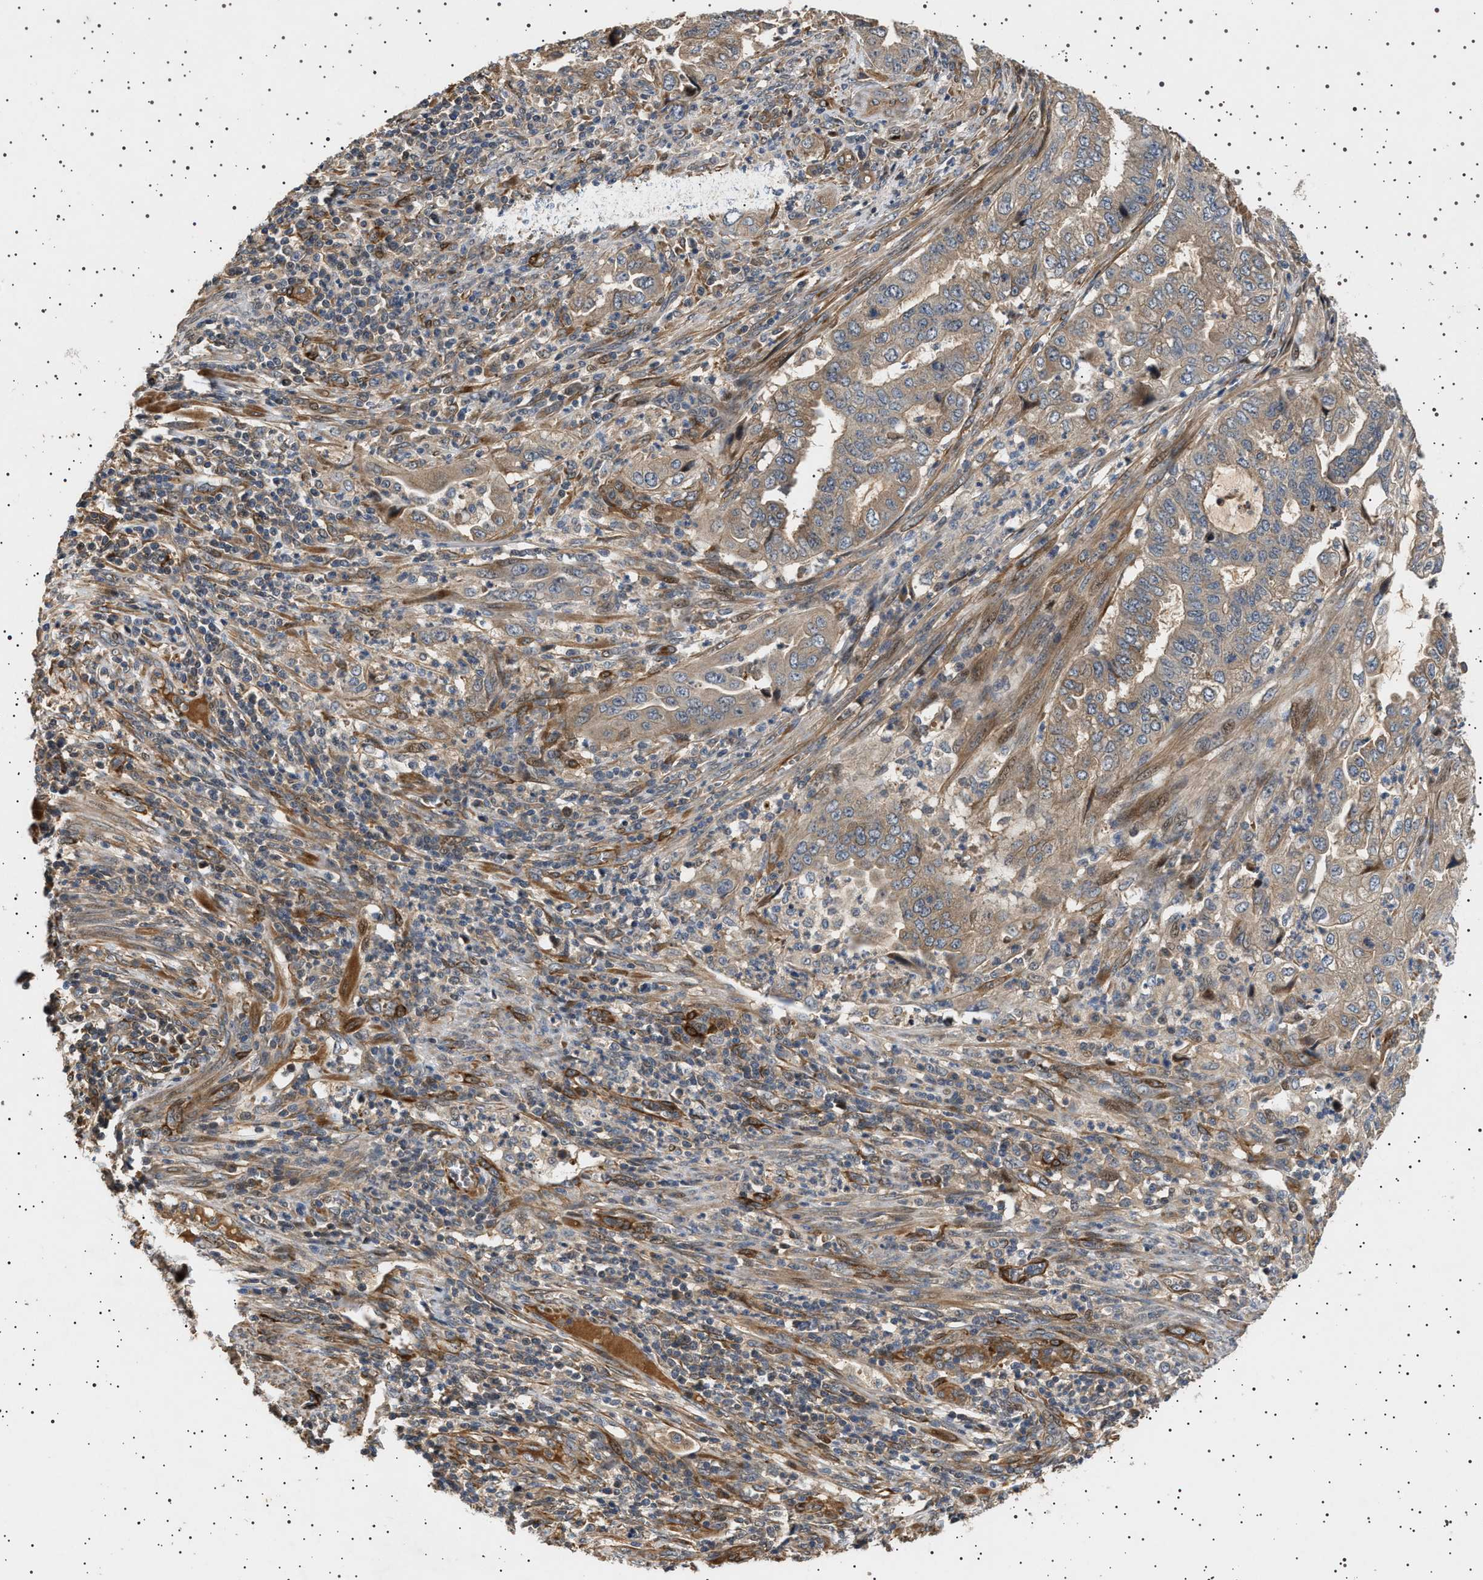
{"staining": {"intensity": "weak", "quantity": ">75%", "location": "cytoplasmic/membranous"}, "tissue": "endometrial cancer", "cell_type": "Tumor cells", "image_type": "cancer", "snomed": [{"axis": "morphology", "description": "Adenocarcinoma, NOS"}, {"axis": "topography", "description": "Endometrium"}], "caption": "Immunohistochemistry (IHC) image of endometrial adenocarcinoma stained for a protein (brown), which shows low levels of weak cytoplasmic/membranous positivity in approximately >75% of tumor cells.", "gene": "GUCY1B1", "patient": {"sex": "female", "age": 51}}